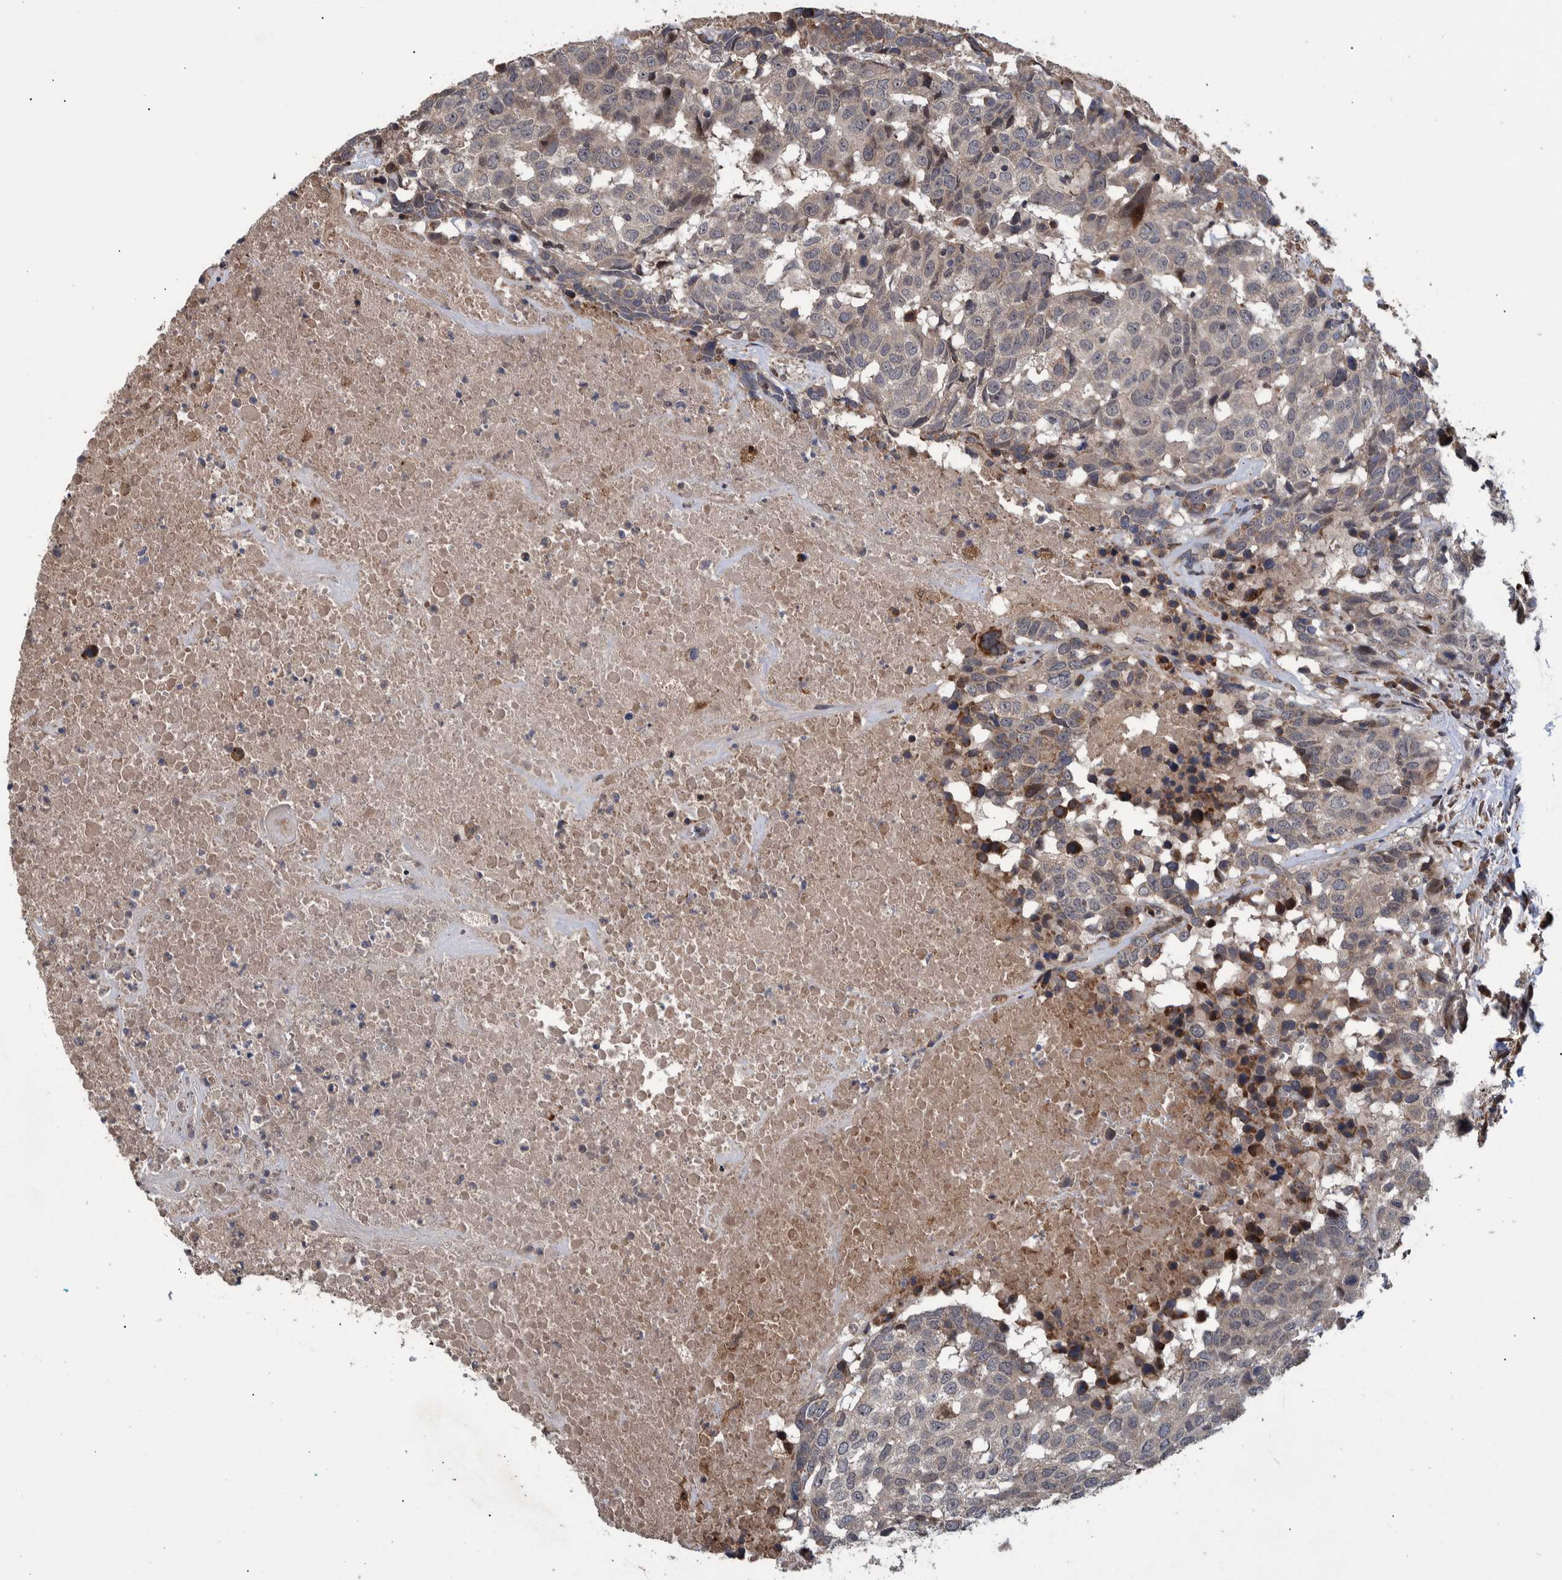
{"staining": {"intensity": "weak", "quantity": "<25%", "location": "cytoplasmic/membranous"}, "tissue": "head and neck cancer", "cell_type": "Tumor cells", "image_type": "cancer", "snomed": [{"axis": "morphology", "description": "Squamous cell carcinoma, NOS"}, {"axis": "topography", "description": "Head-Neck"}], "caption": "Tumor cells are negative for protein expression in human squamous cell carcinoma (head and neck). The staining is performed using DAB (3,3'-diaminobenzidine) brown chromogen with nuclei counter-stained in using hematoxylin.", "gene": "B3GNTL1", "patient": {"sex": "male", "age": 66}}